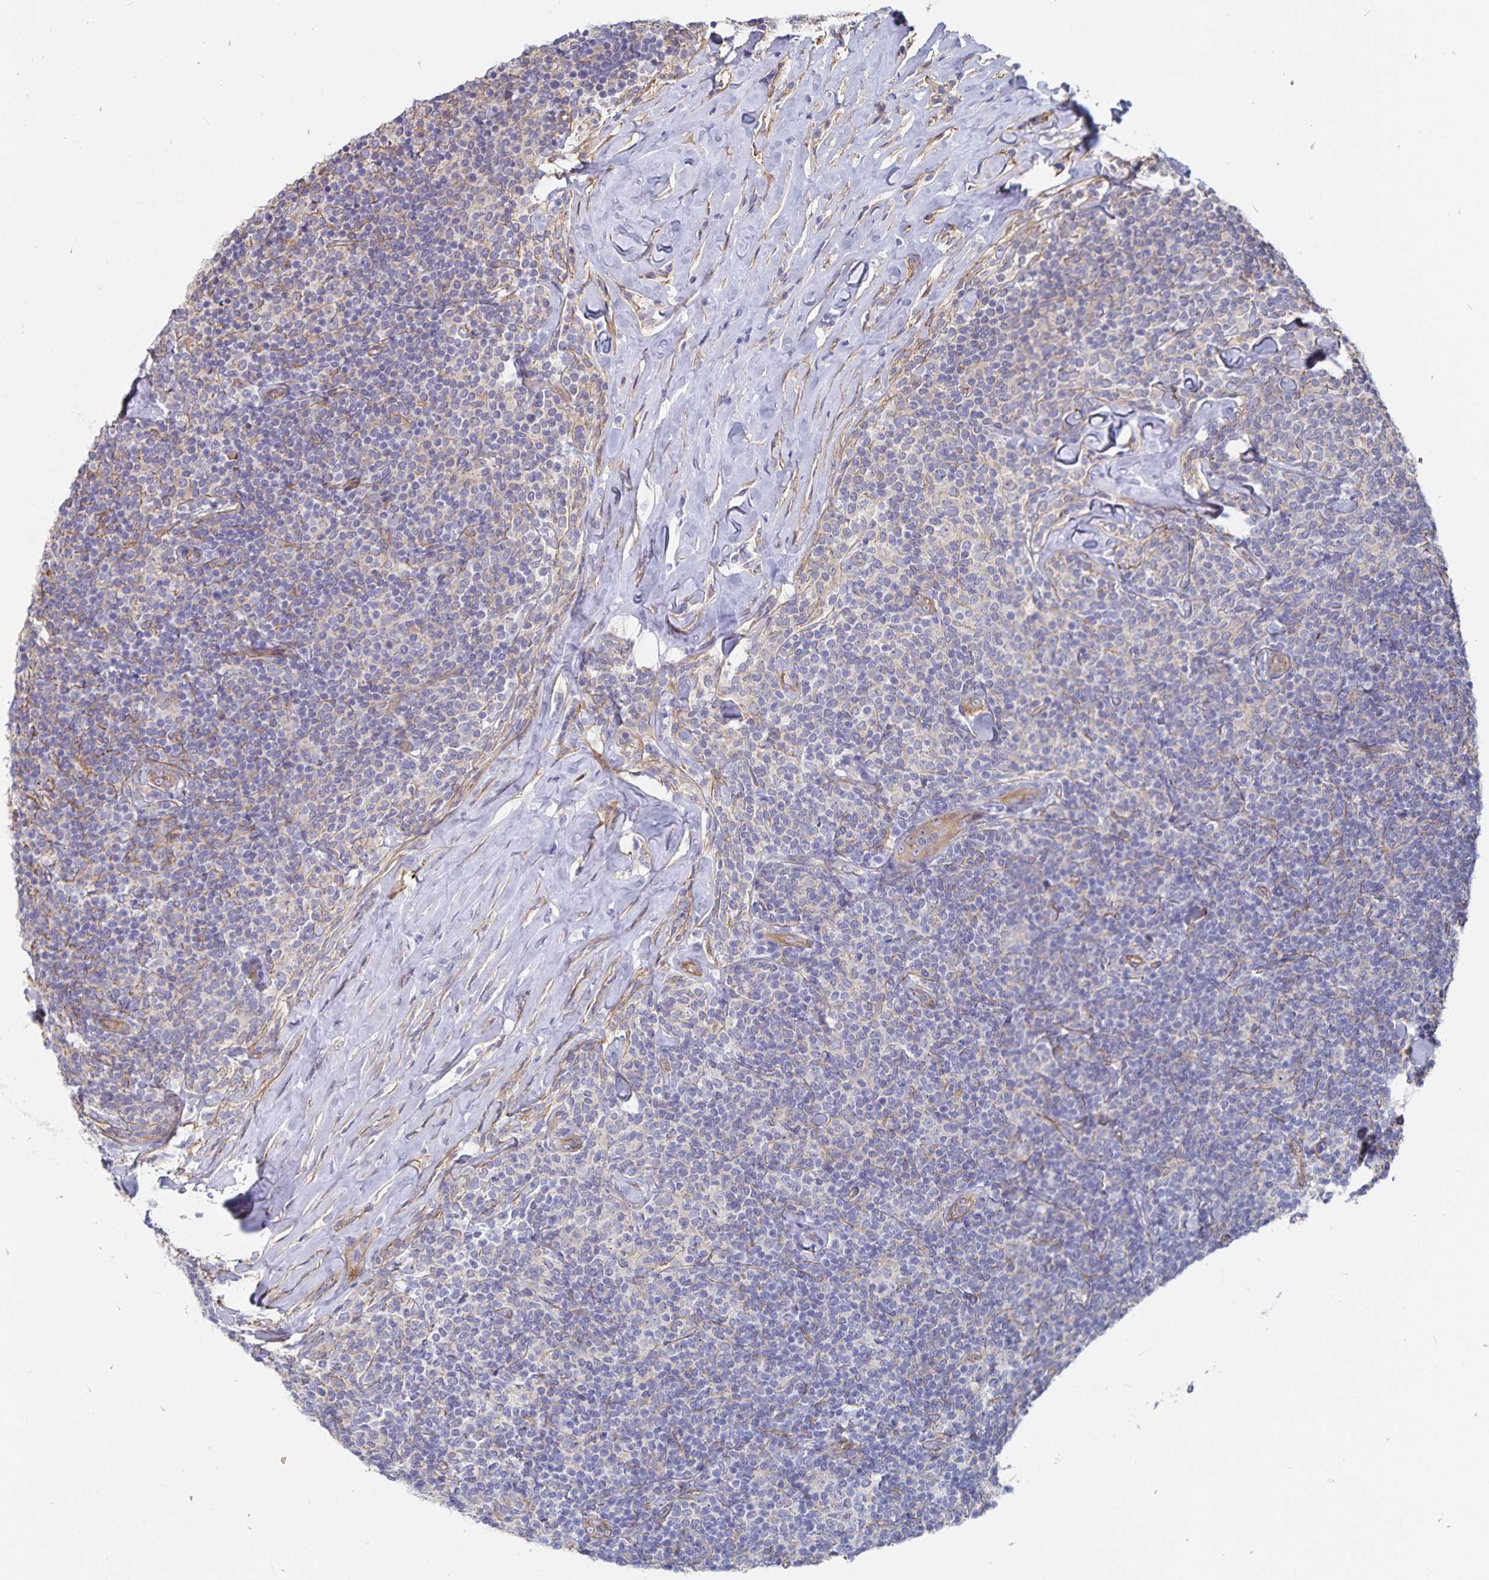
{"staining": {"intensity": "negative", "quantity": "none", "location": "none"}, "tissue": "lymphoma", "cell_type": "Tumor cells", "image_type": "cancer", "snomed": [{"axis": "morphology", "description": "Malignant lymphoma, non-Hodgkin's type, Low grade"}, {"axis": "topography", "description": "Lymph node"}], "caption": "Histopathology image shows no significant protein staining in tumor cells of lymphoma.", "gene": "SSTR1", "patient": {"sex": "female", "age": 56}}